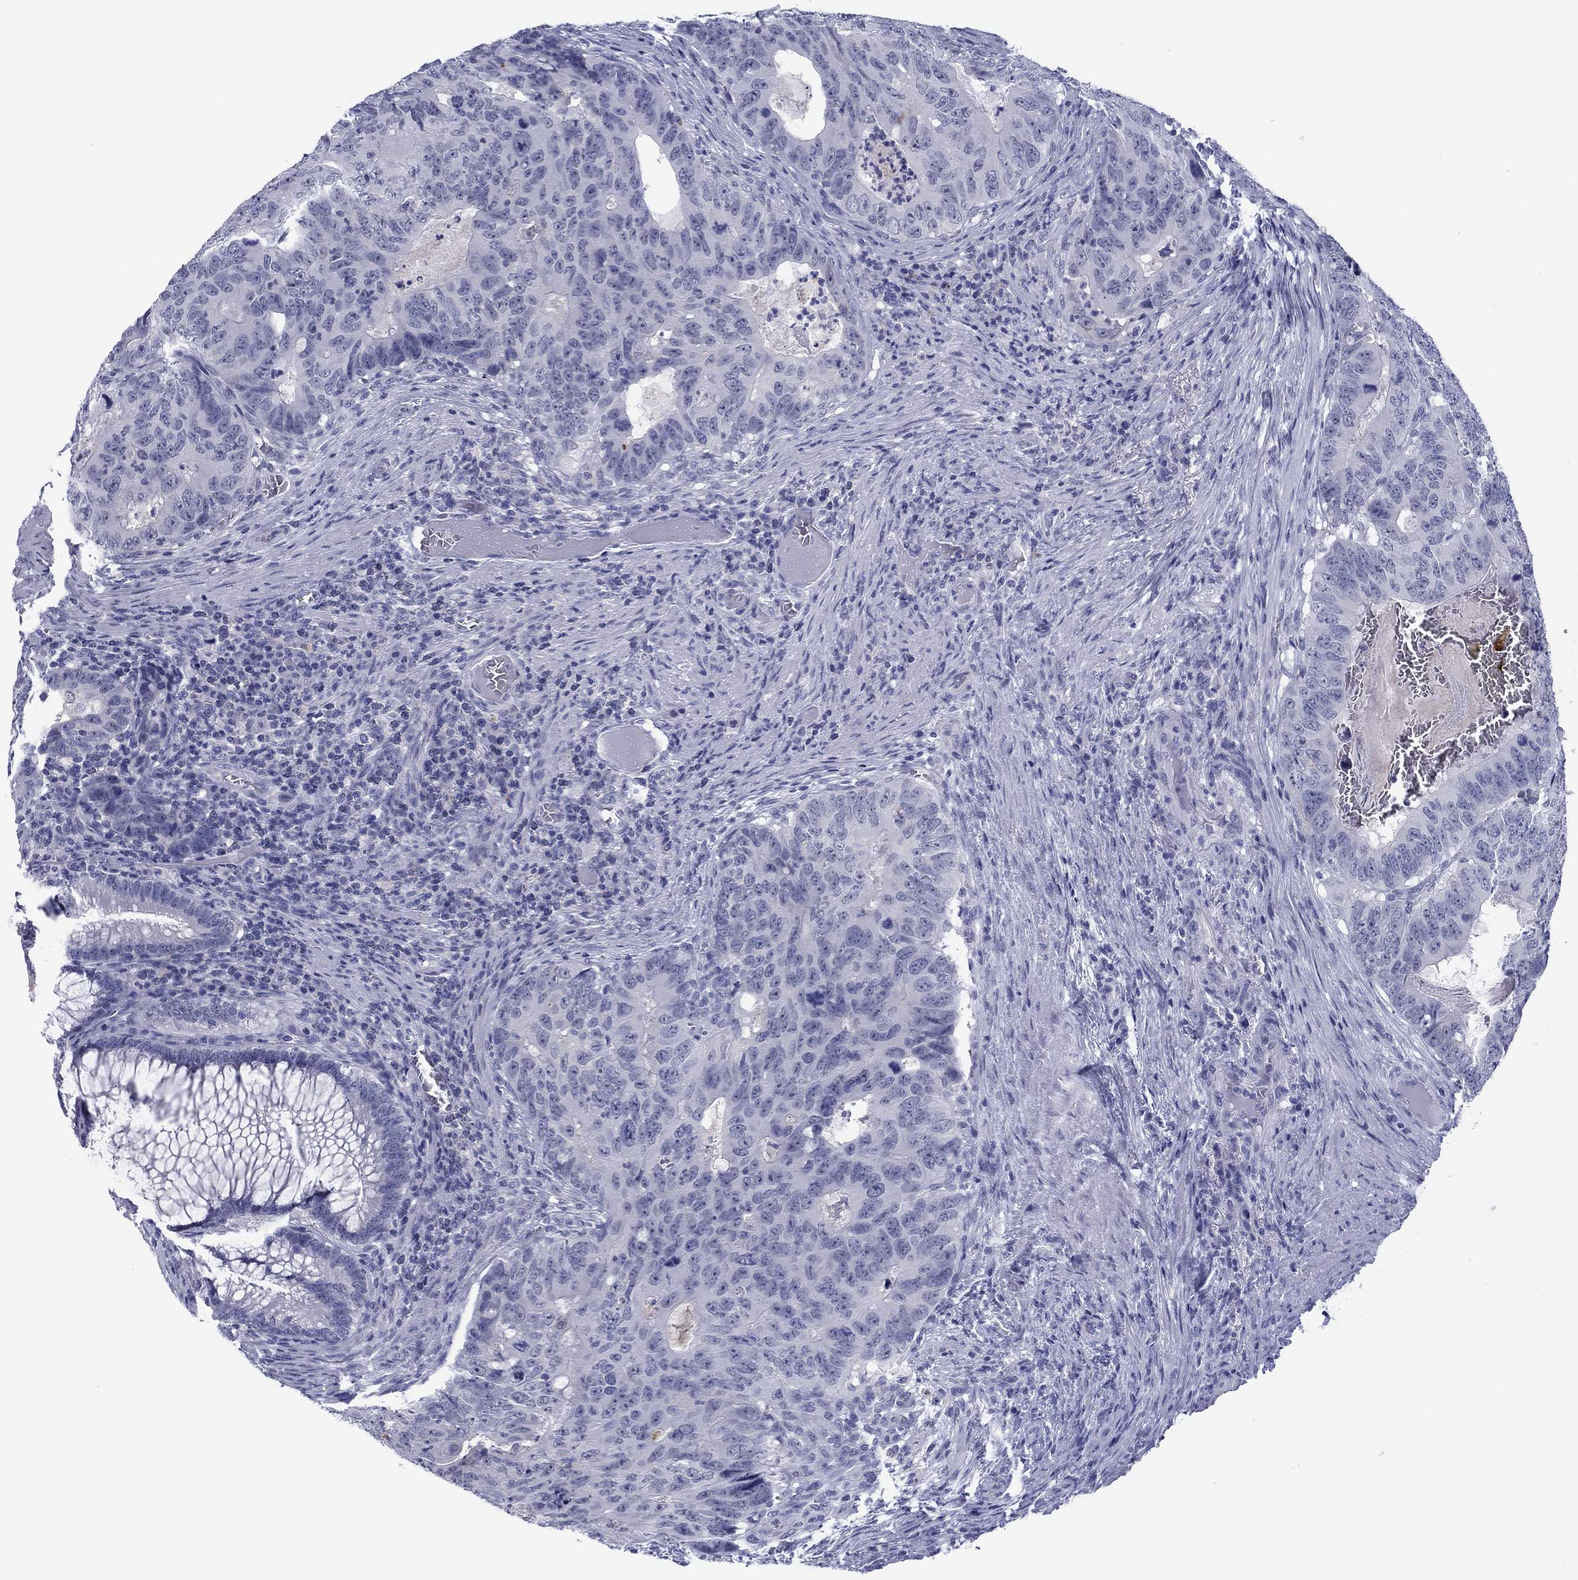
{"staining": {"intensity": "negative", "quantity": "none", "location": "none"}, "tissue": "colorectal cancer", "cell_type": "Tumor cells", "image_type": "cancer", "snomed": [{"axis": "morphology", "description": "Adenocarcinoma, NOS"}, {"axis": "topography", "description": "Colon"}], "caption": "The immunohistochemistry (IHC) image has no significant positivity in tumor cells of colorectal cancer tissue.", "gene": "TCFL5", "patient": {"sex": "male", "age": 79}}